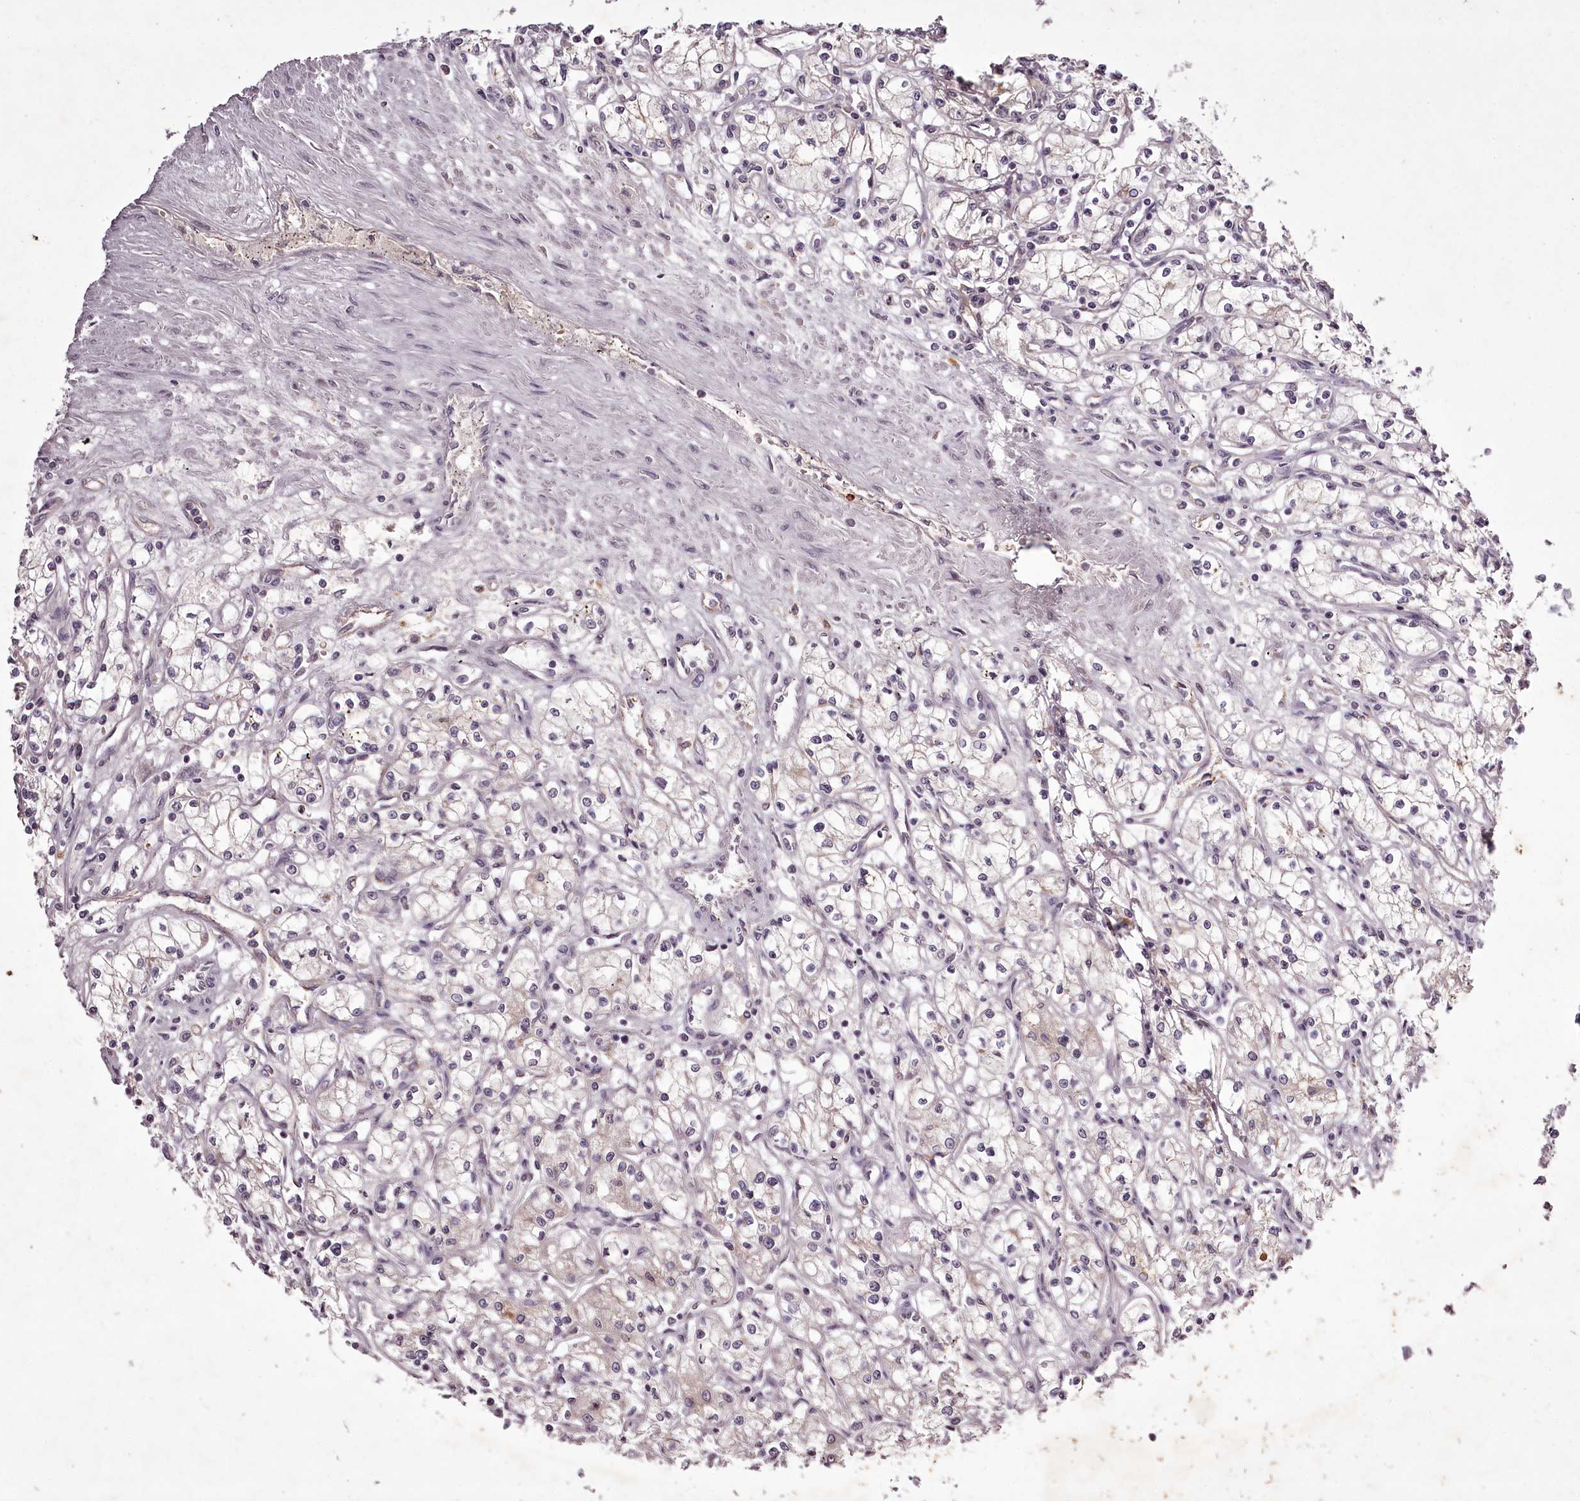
{"staining": {"intensity": "weak", "quantity": "<25%", "location": "cytoplasmic/membranous"}, "tissue": "renal cancer", "cell_type": "Tumor cells", "image_type": "cancer", "snomed": [{"axis": "morphology", "description": "Adenocarcinoma, NOS"}, {"axis": "topography", "description": "Kidney"}], "caption": "Immunohistochemistry (IHC) histopathology image of renal adenocarcinoma stained for a protein (brown), which displays no staining in tumor cells.", "gene": "RBMXL2", "patient": {"sex": "male", "age": 59}}